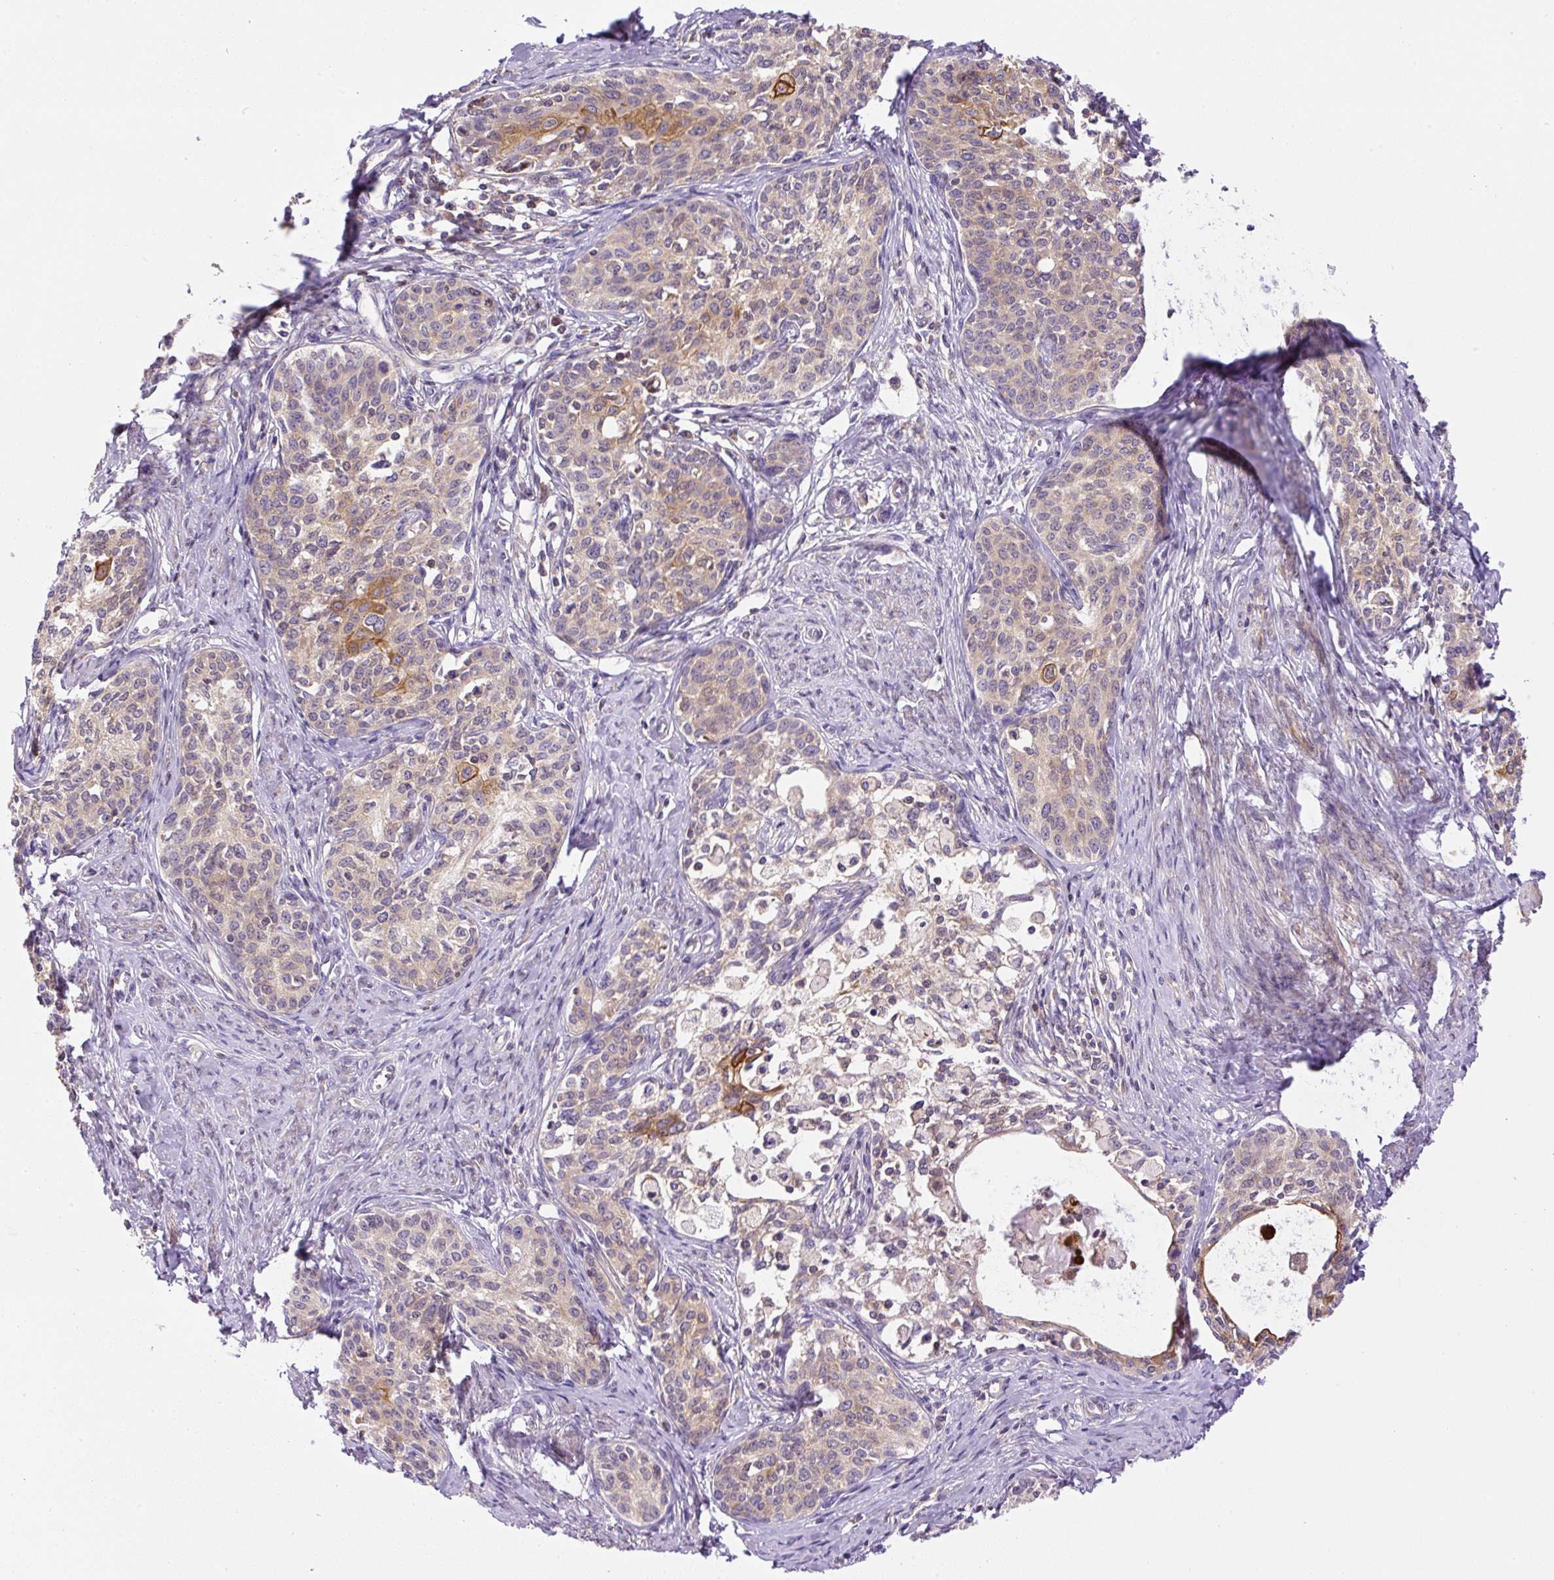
{"staining": {"intensity": "weak", "quantity": "25%-75%", "location": "cytoplasmic/membranous"}, "tissue": "cervical cancer", "cell_type": "Tumor cells", "image_type": "cancer", "snomed": [{"axis": "morphology", "description": "Squamous cell carcinoma, NOS"}, {"axis": "morphology", "description": "Adenocarcinoma, NOS"}, {"axis": "topography", "description": "Cervix"}], "caption": "Tumor cells reveal low levels of weak cytoplasmic/membranous expression in about 25%-75% of cells in cervical cancer (squamous cell carcinoma).", "gene": "CCDC28A", "patient": {"sex": "female", "age": 52}}